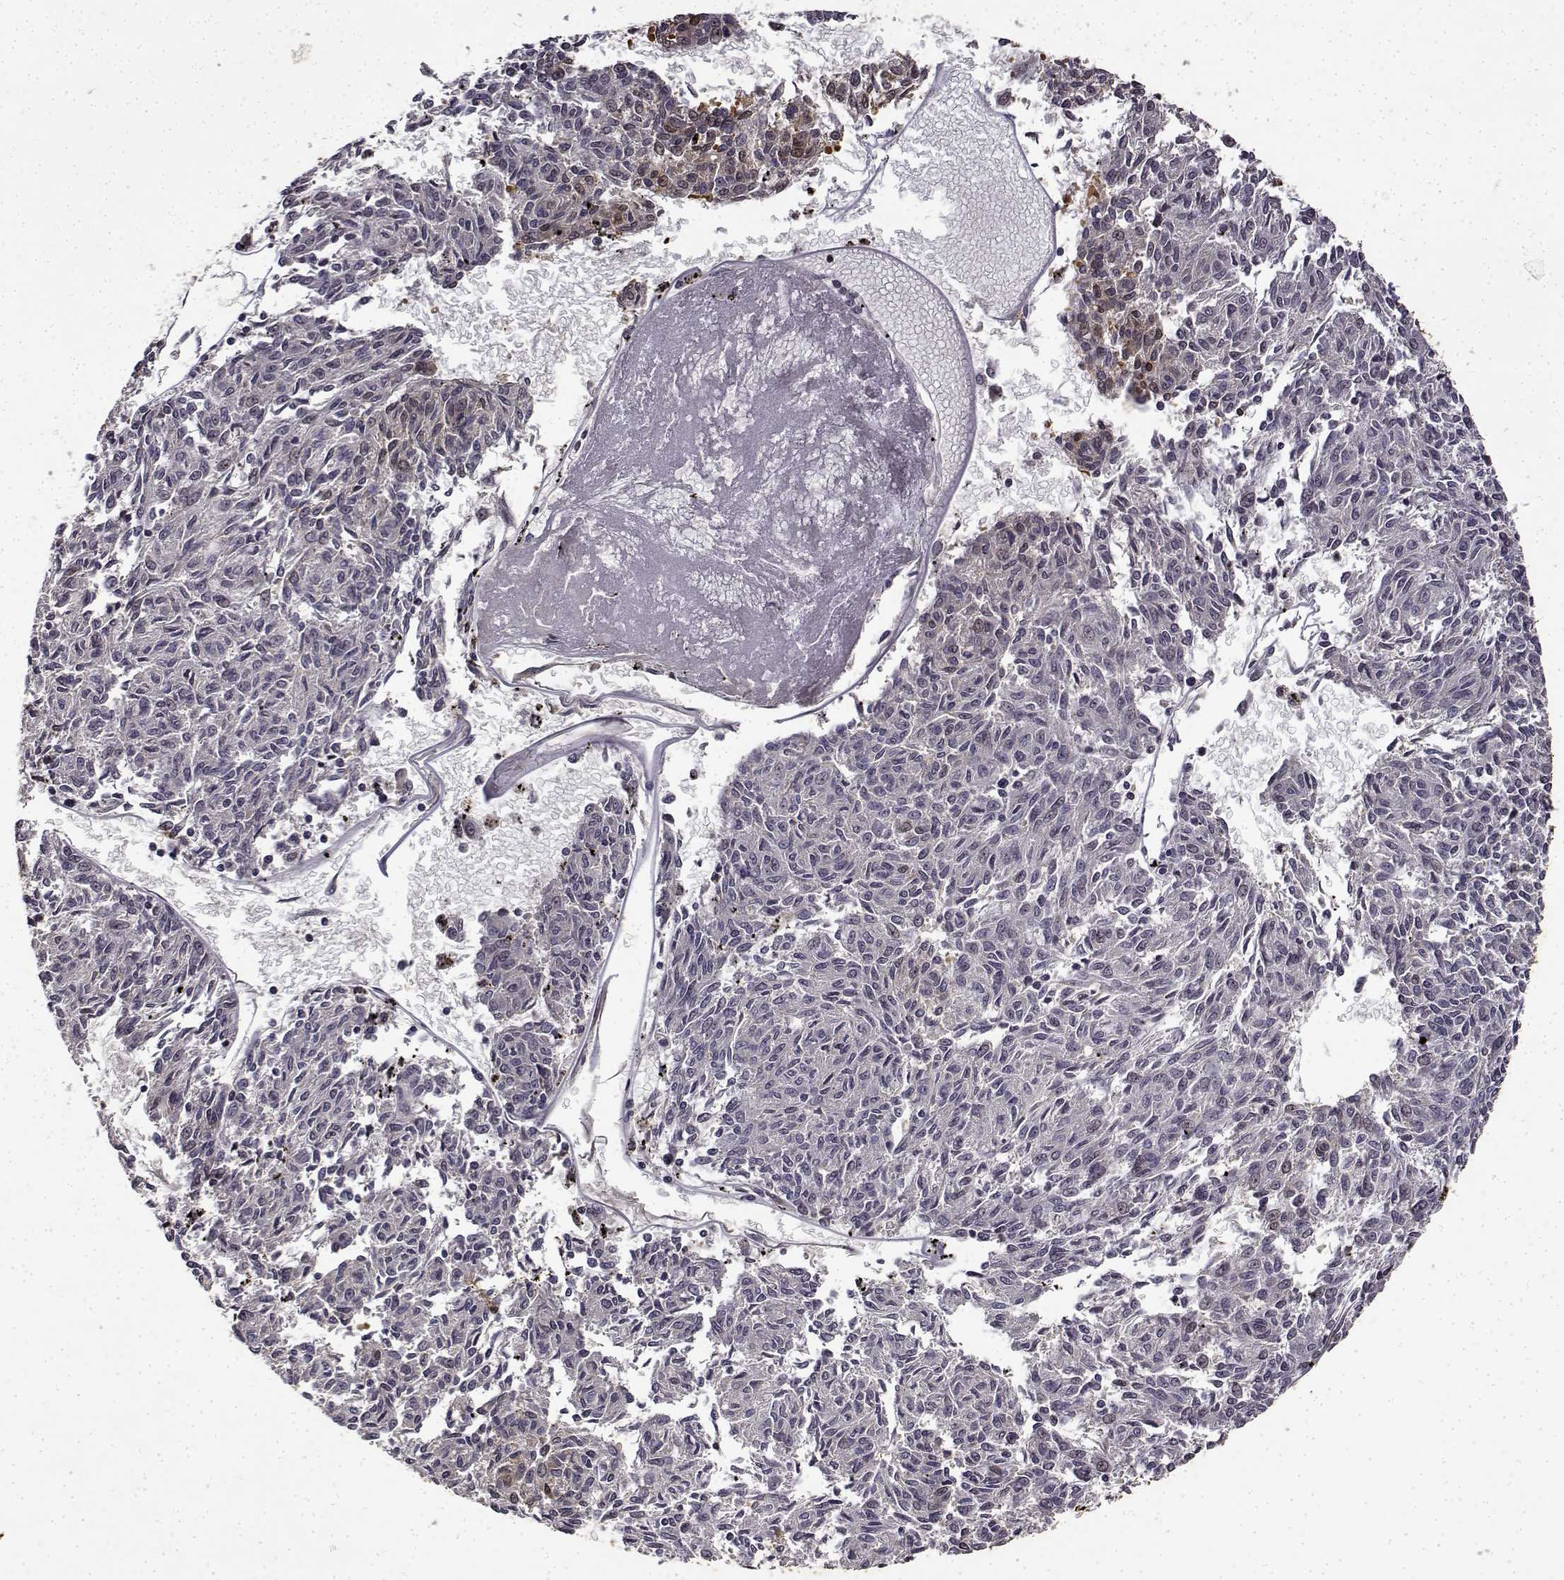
{"staining": {"intensity": "negative", "quantity": "none", "location": "none"}, "tissue": "melanoma", "cell_type": "Tumor cells", "image_type": "cancer", "snomed": [{"axis": "morphology", "description": "Malignant melanoma, NOS"}, {"axis": "topography", "description": "Skin"}], "caption": "There is no significant staining in tumor cells of melanoma. (DAB (3,3'-diaminobenzidine) immunohistochemistry, high magnification).", "gene": "BDNF", "patient": {"sex": "female", "age": 72}}